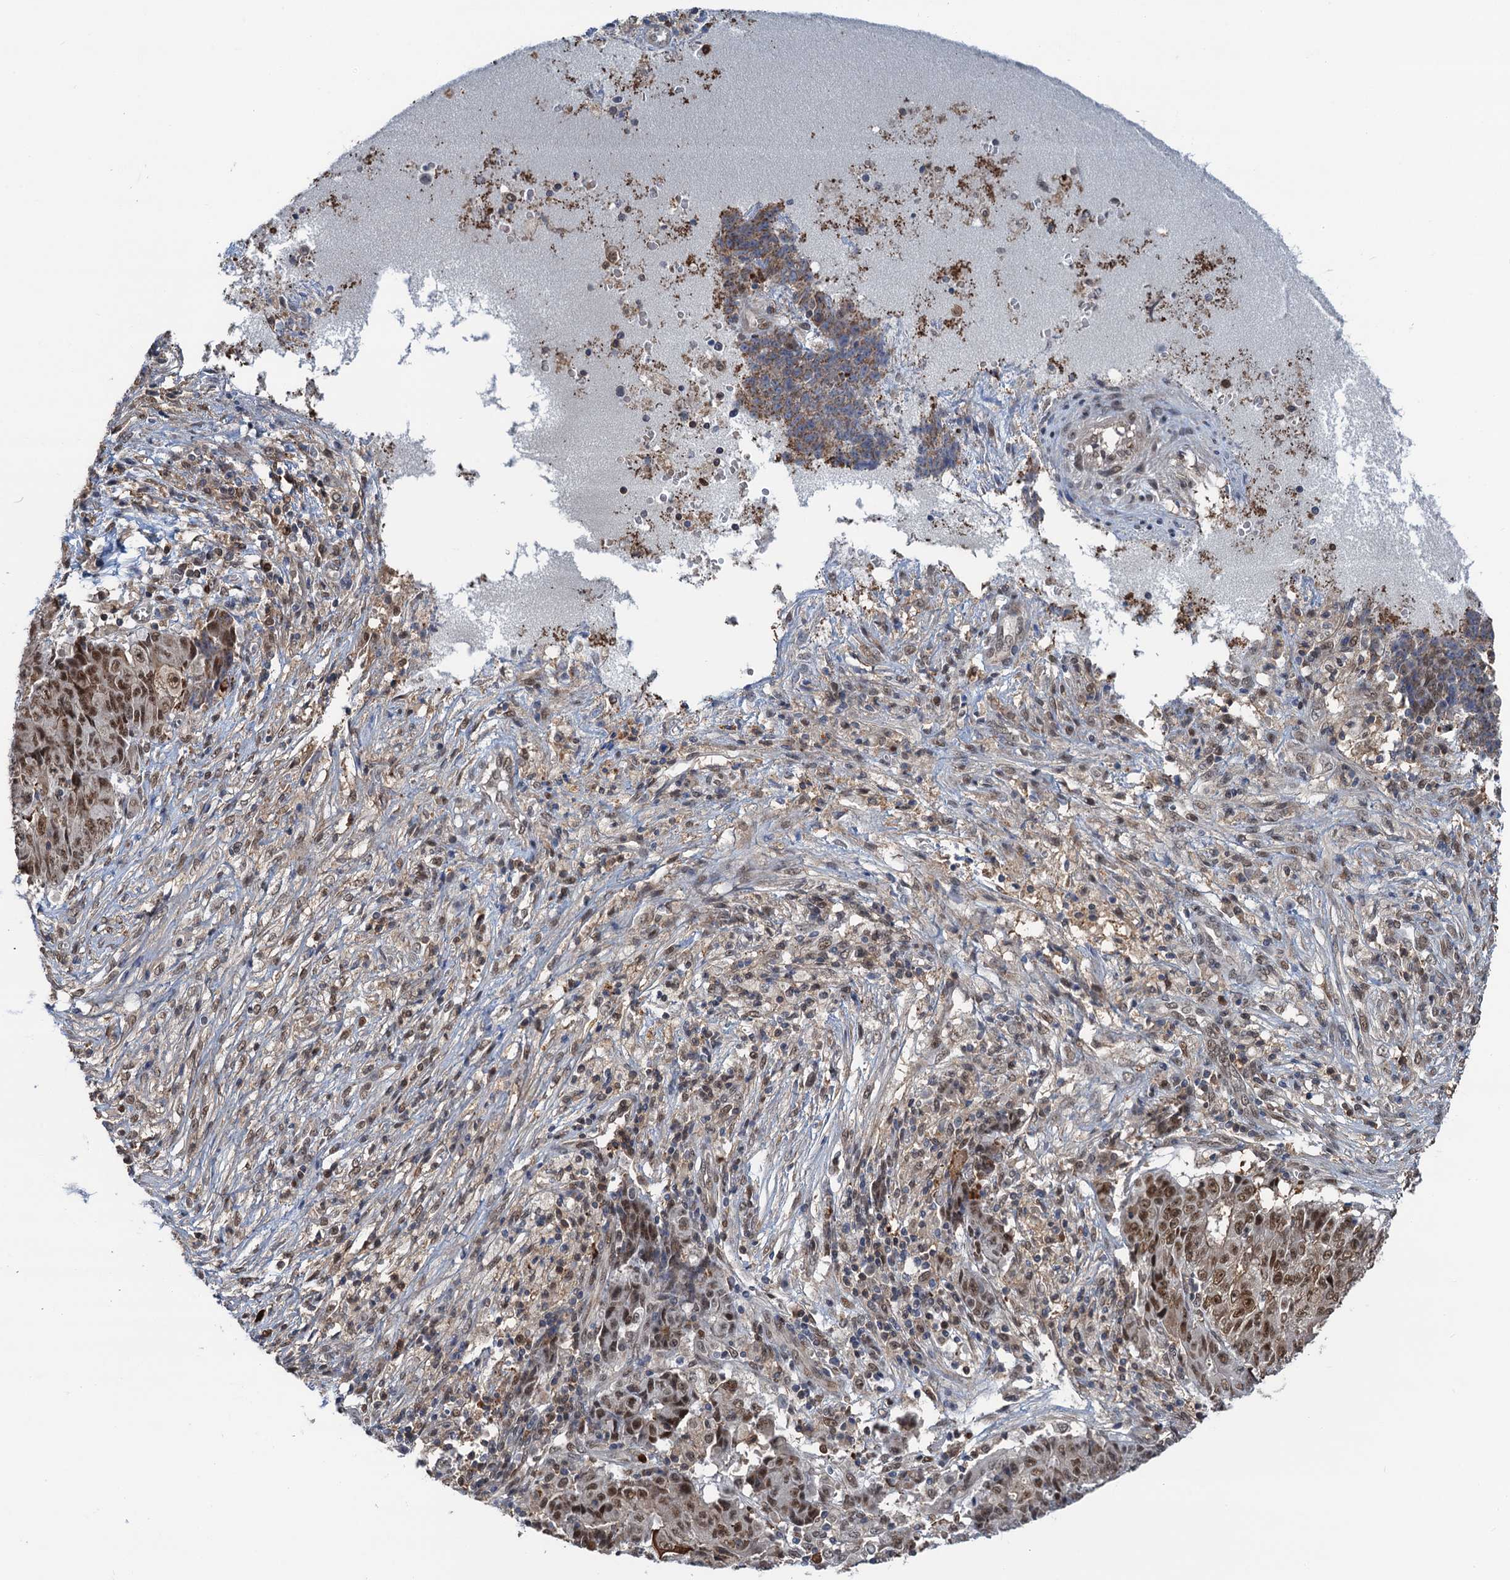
{"staining": {"intensity": "moderate", "quantity": ">75%", "location": "nuclear"}, "tissue": "ovarian cancer", "cell_type": "Tumor cells", "image_type": "cancer", "snomed": [{"axis": "morphology", "description": "Carcinoma, endometroid"}, {"axis": "topography", "description": "Ovary"}], "caption": "Protein analysis of ovarian cancer tissue demonstrates moderate nuclear positivity in approximately >75% of tumor cells. (Brightfield microscopy of DAB IHC at high magnification).", "gene": "ZNF609", "patient": {"sex": "female", "age": 42}}